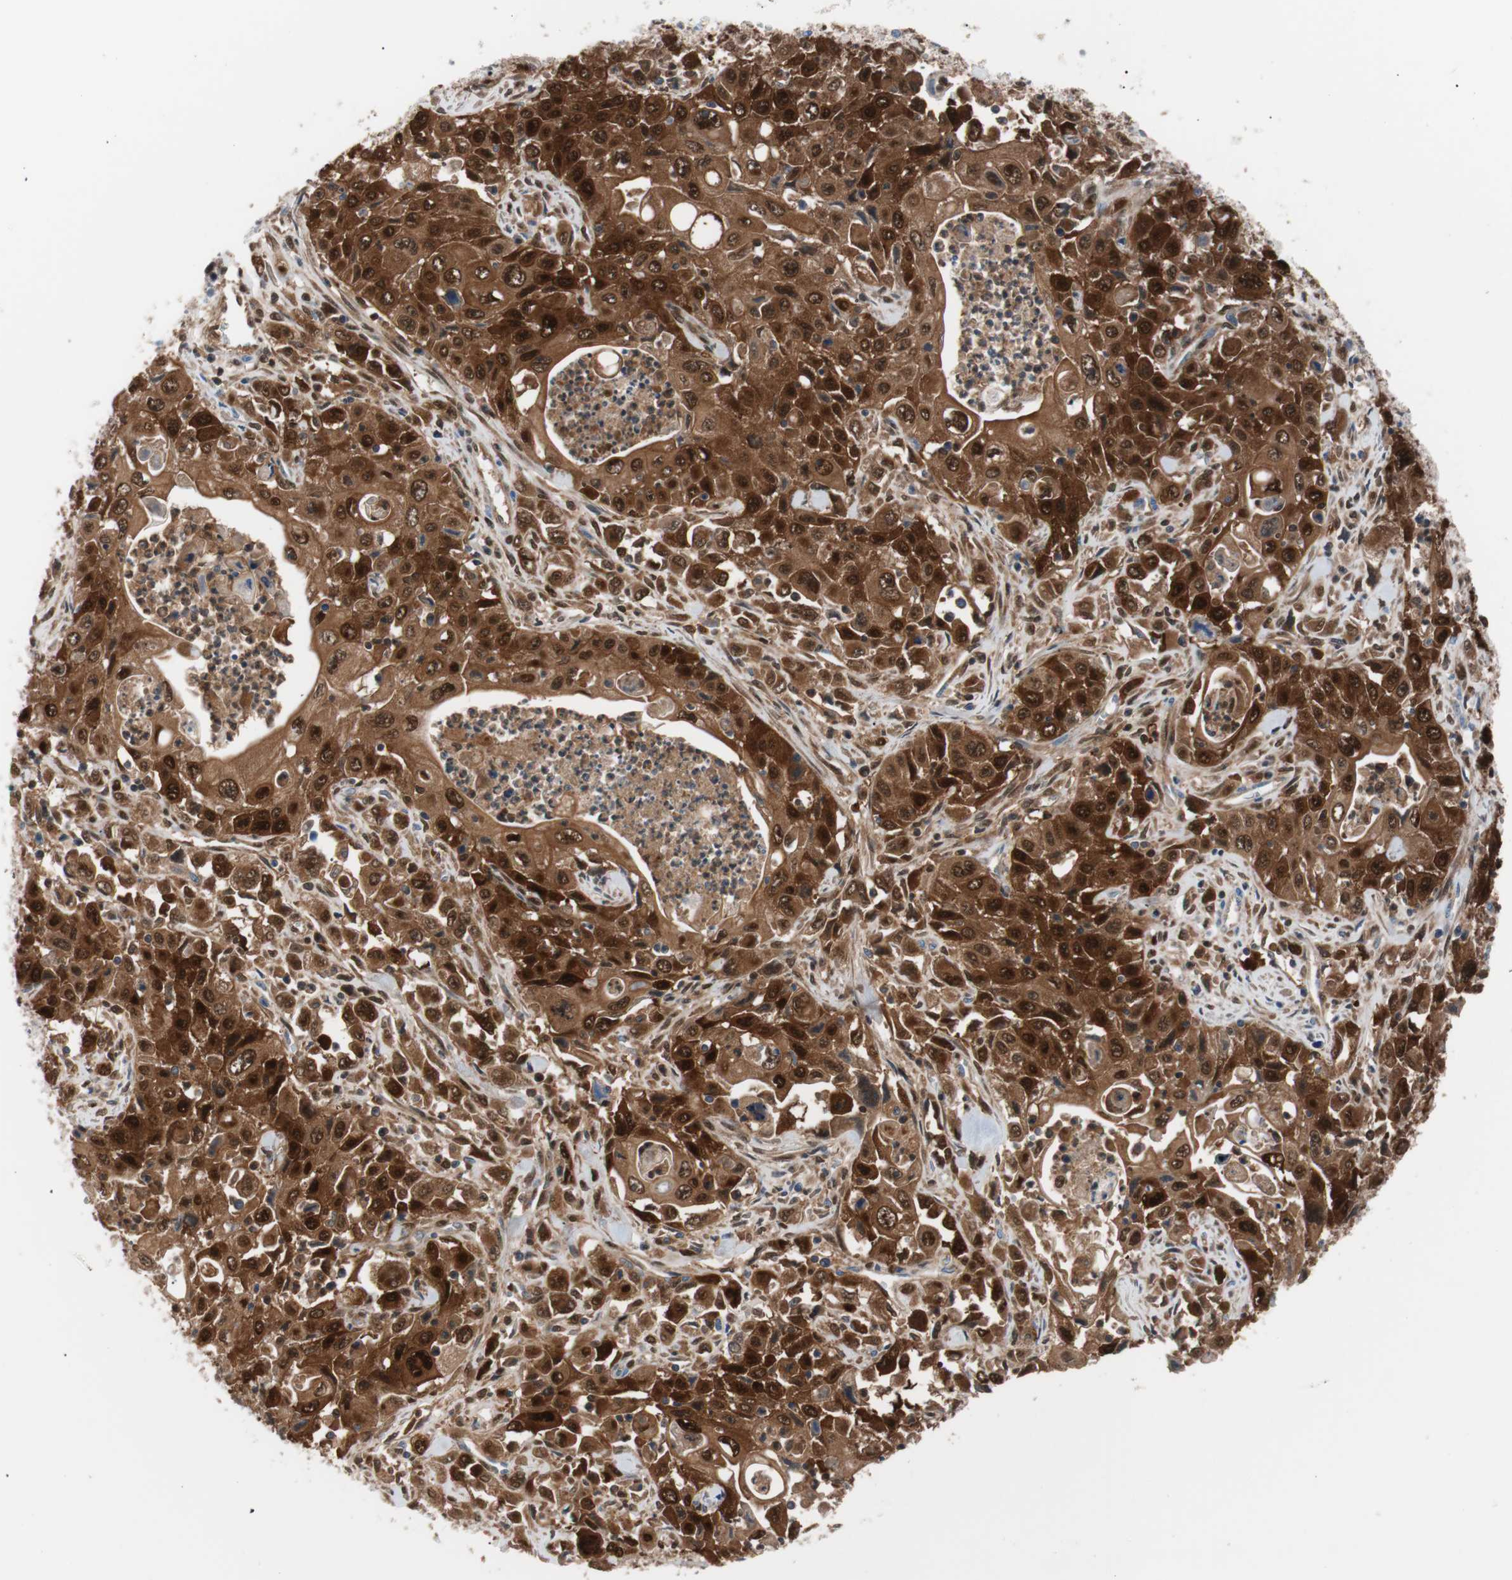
{"staining": {"intensity": "strong", "quantity": ">75%", "location": "cytoplasmic/membranous,nuclear"}, "tissue": "pancreatic cancer", "cell_type": "Tumor cells", "image_type": "cancer", "snomed": [{"axis": "morphology", "description": "Adenocarcinoma, NOS"}, {"axis": "topography", "description": "Pancreas"}], "caption": "Pancreatic adenocarcinoma tissue demonstrates strong cytoplasmic/membranous and nuclear staining in about >75% of tumor cells", "gene": "IL18", "patient": {"sex": "male", "age": 70}}